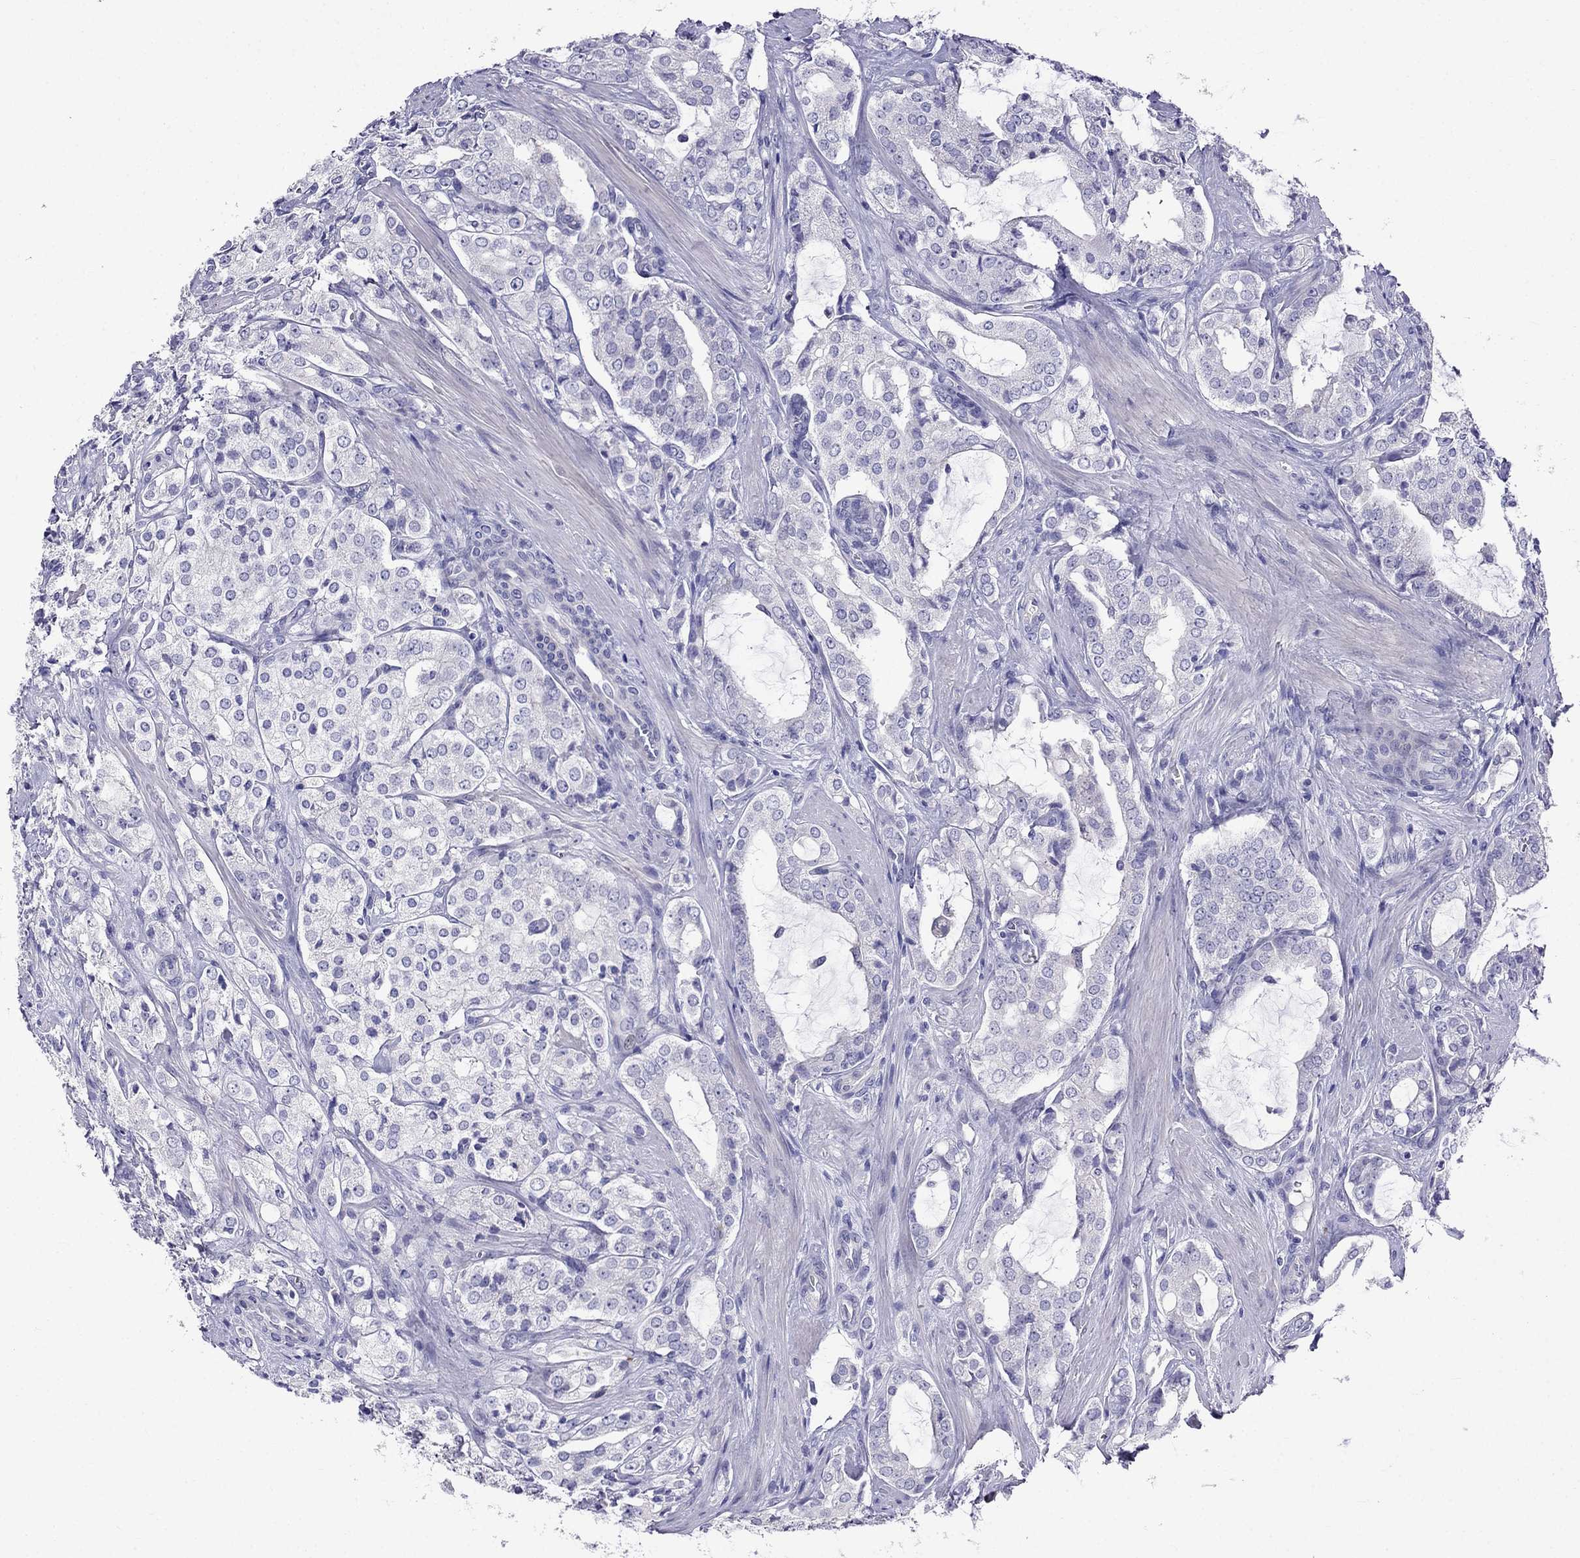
{"staining": {"intensity": "negative", "quantity": "none", "location": "none"}, "tissue": "prostate cancer", "cell_type": "Tumor cells", "image_type": "cancer", "snomed": [{"axis": "morphology", "description": "Adenocarcinoma, NOS"}, {"axis": "topography", "description": "Prostate"}], "caption": "This is an immunohistochemistry image of adenocarcinoma (prostate). There is no positivity in tumor cells.", "gene": "PATE1", "patient": {"sex": "male", "age": 66}}